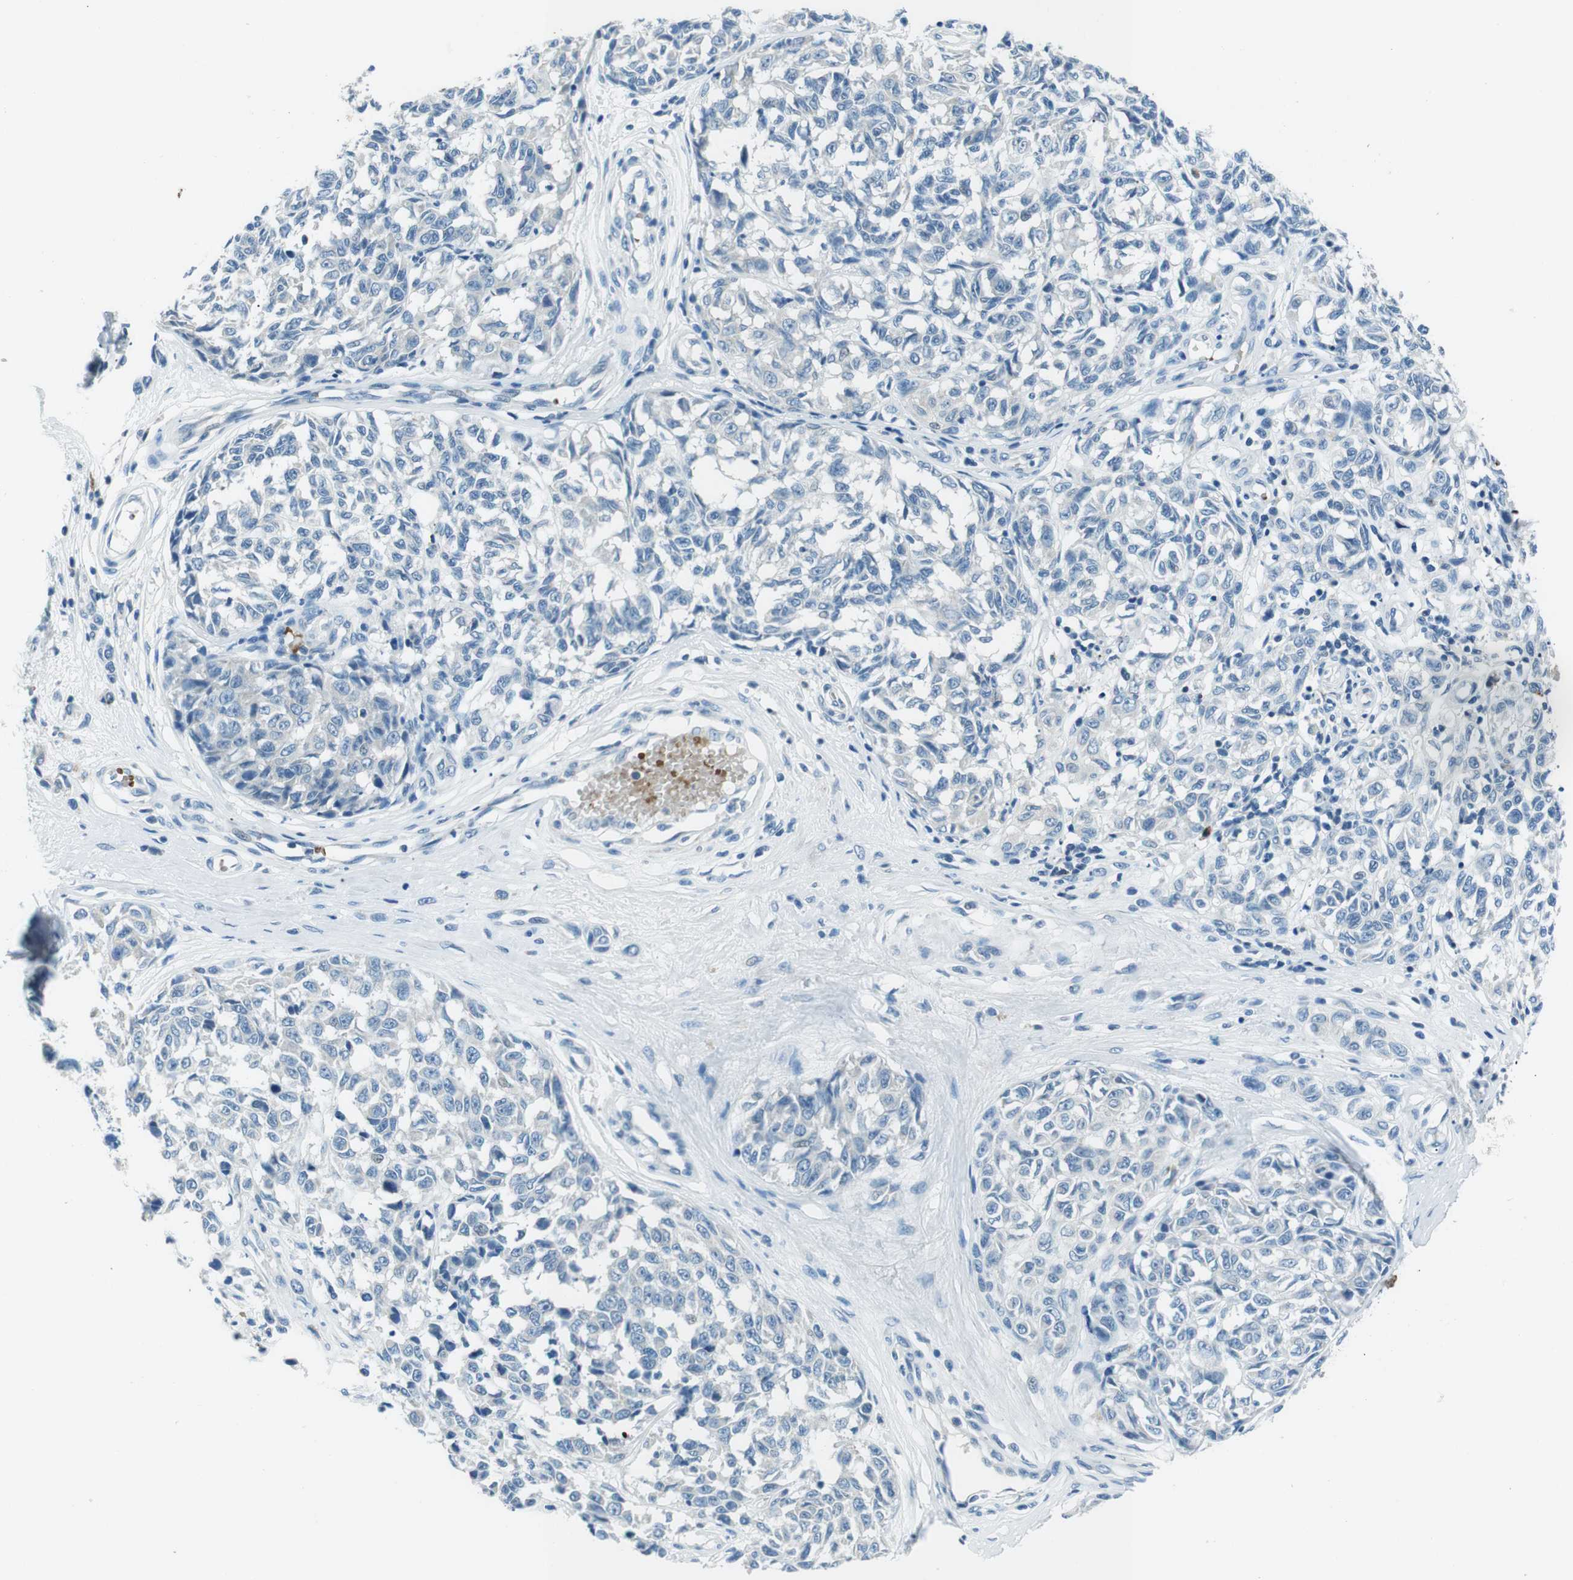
{"staining": {"intensity": "negative", "quantity": "none", "location": "none"}, "tissue": "melanoma", "cell_type": "Tumor cells", "image_type": "cancer", "snomed": [{"axis": "morphology", "description": "Malignant melanoma, NOS"}, {"axis": "topography", "description": "Skin"}], "caption": "Protein analysis of melanoma displays no significant positivity in tumor cells.", "gene": "ST6GAL1", "patient": {"sex": "female", "age": 64}}